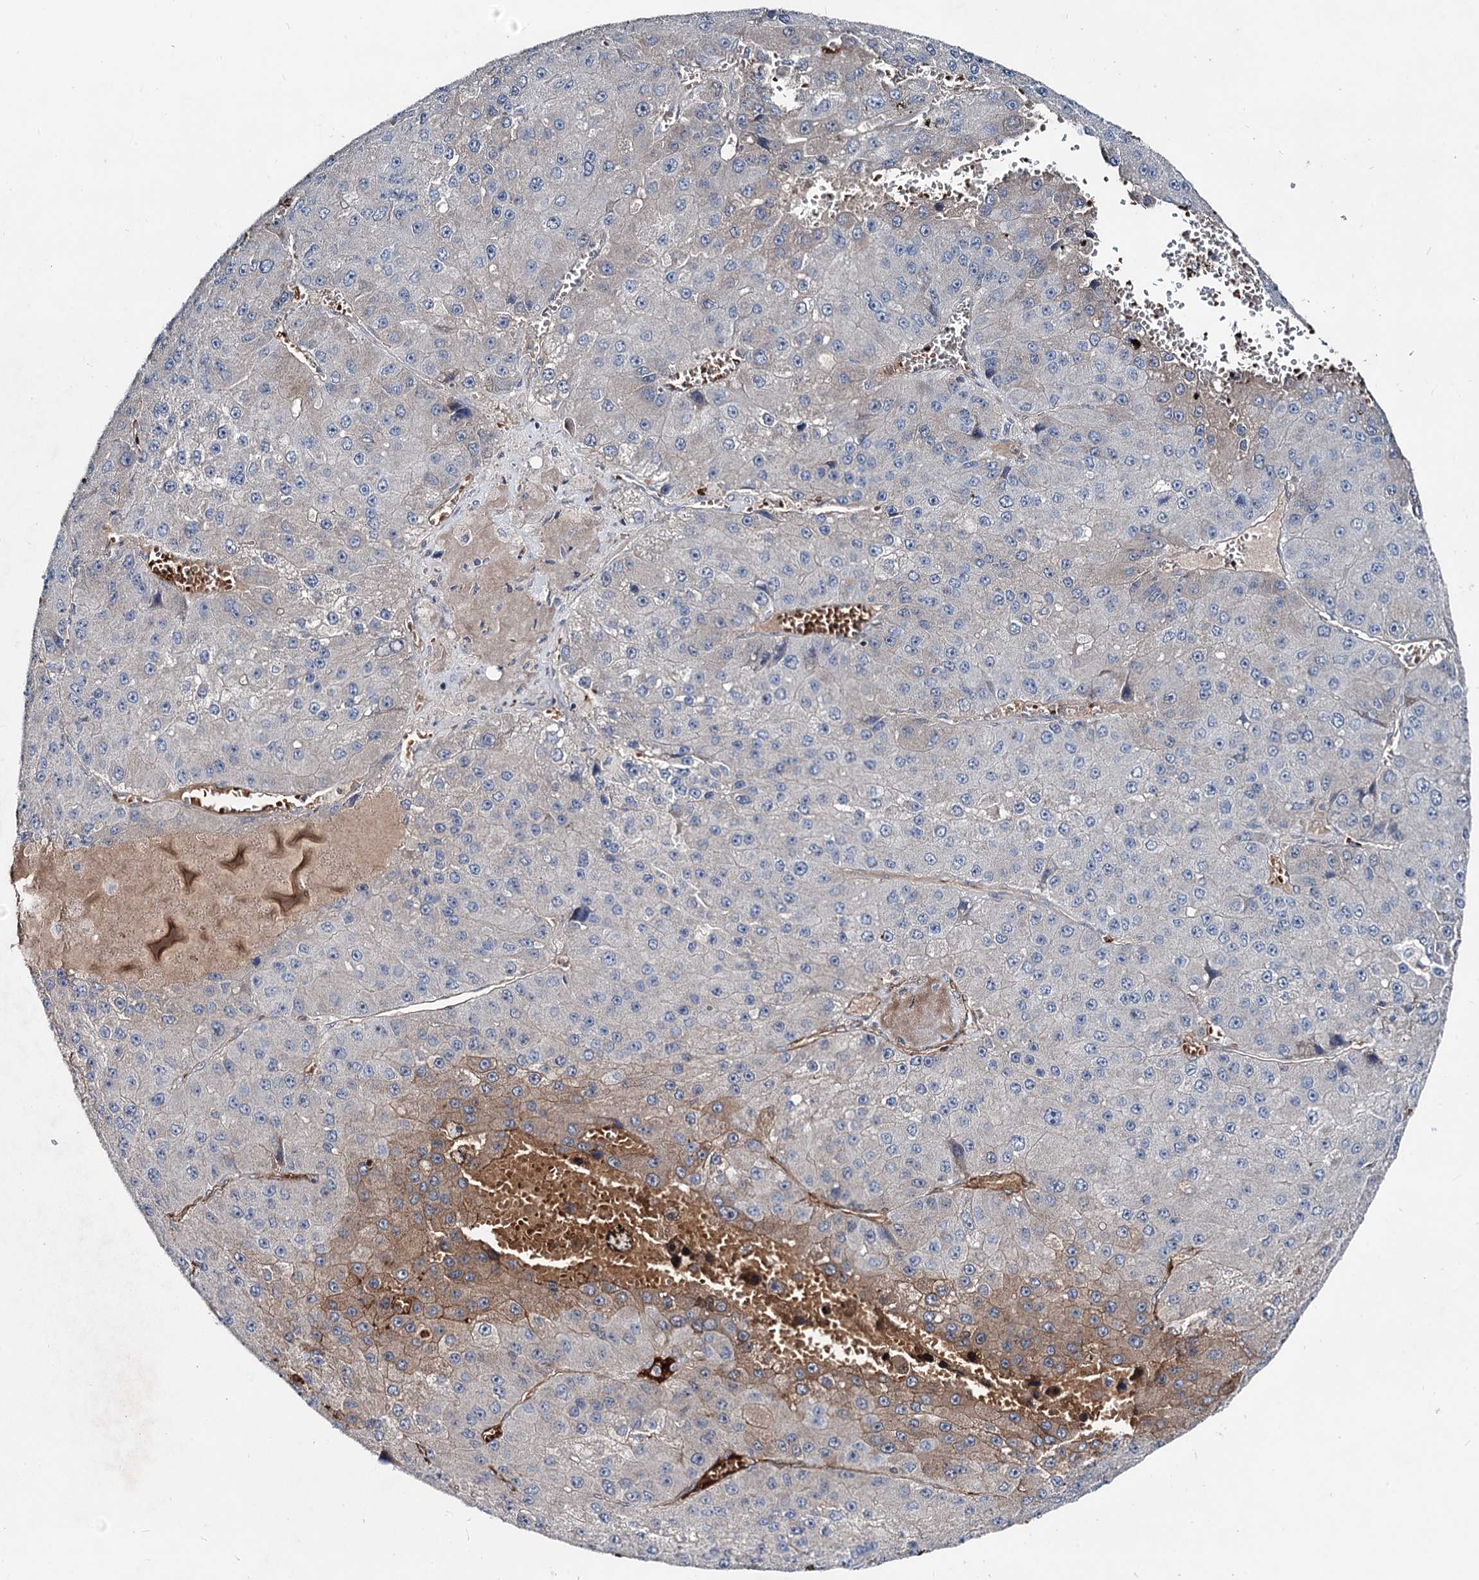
{"staining": {"intensity": "negative", "quantity": "none", "location": "none"}, "tissue": "liver cancer", "cell_type": "Tumor cells", "image_type": "cancer", "snomed": [{"axis": "morphology", "description": "Carcinoma, Hepatocellular, NOS"}, {"axis": "topography", "description": "Liver"}], "caption": "Hepatocellular carcinoma (liver) was stained to show a protein in brown. There is no significant staining in tumor cells.", "gene": "RNF6", "patient": {"sex": "female", "age": 73}}